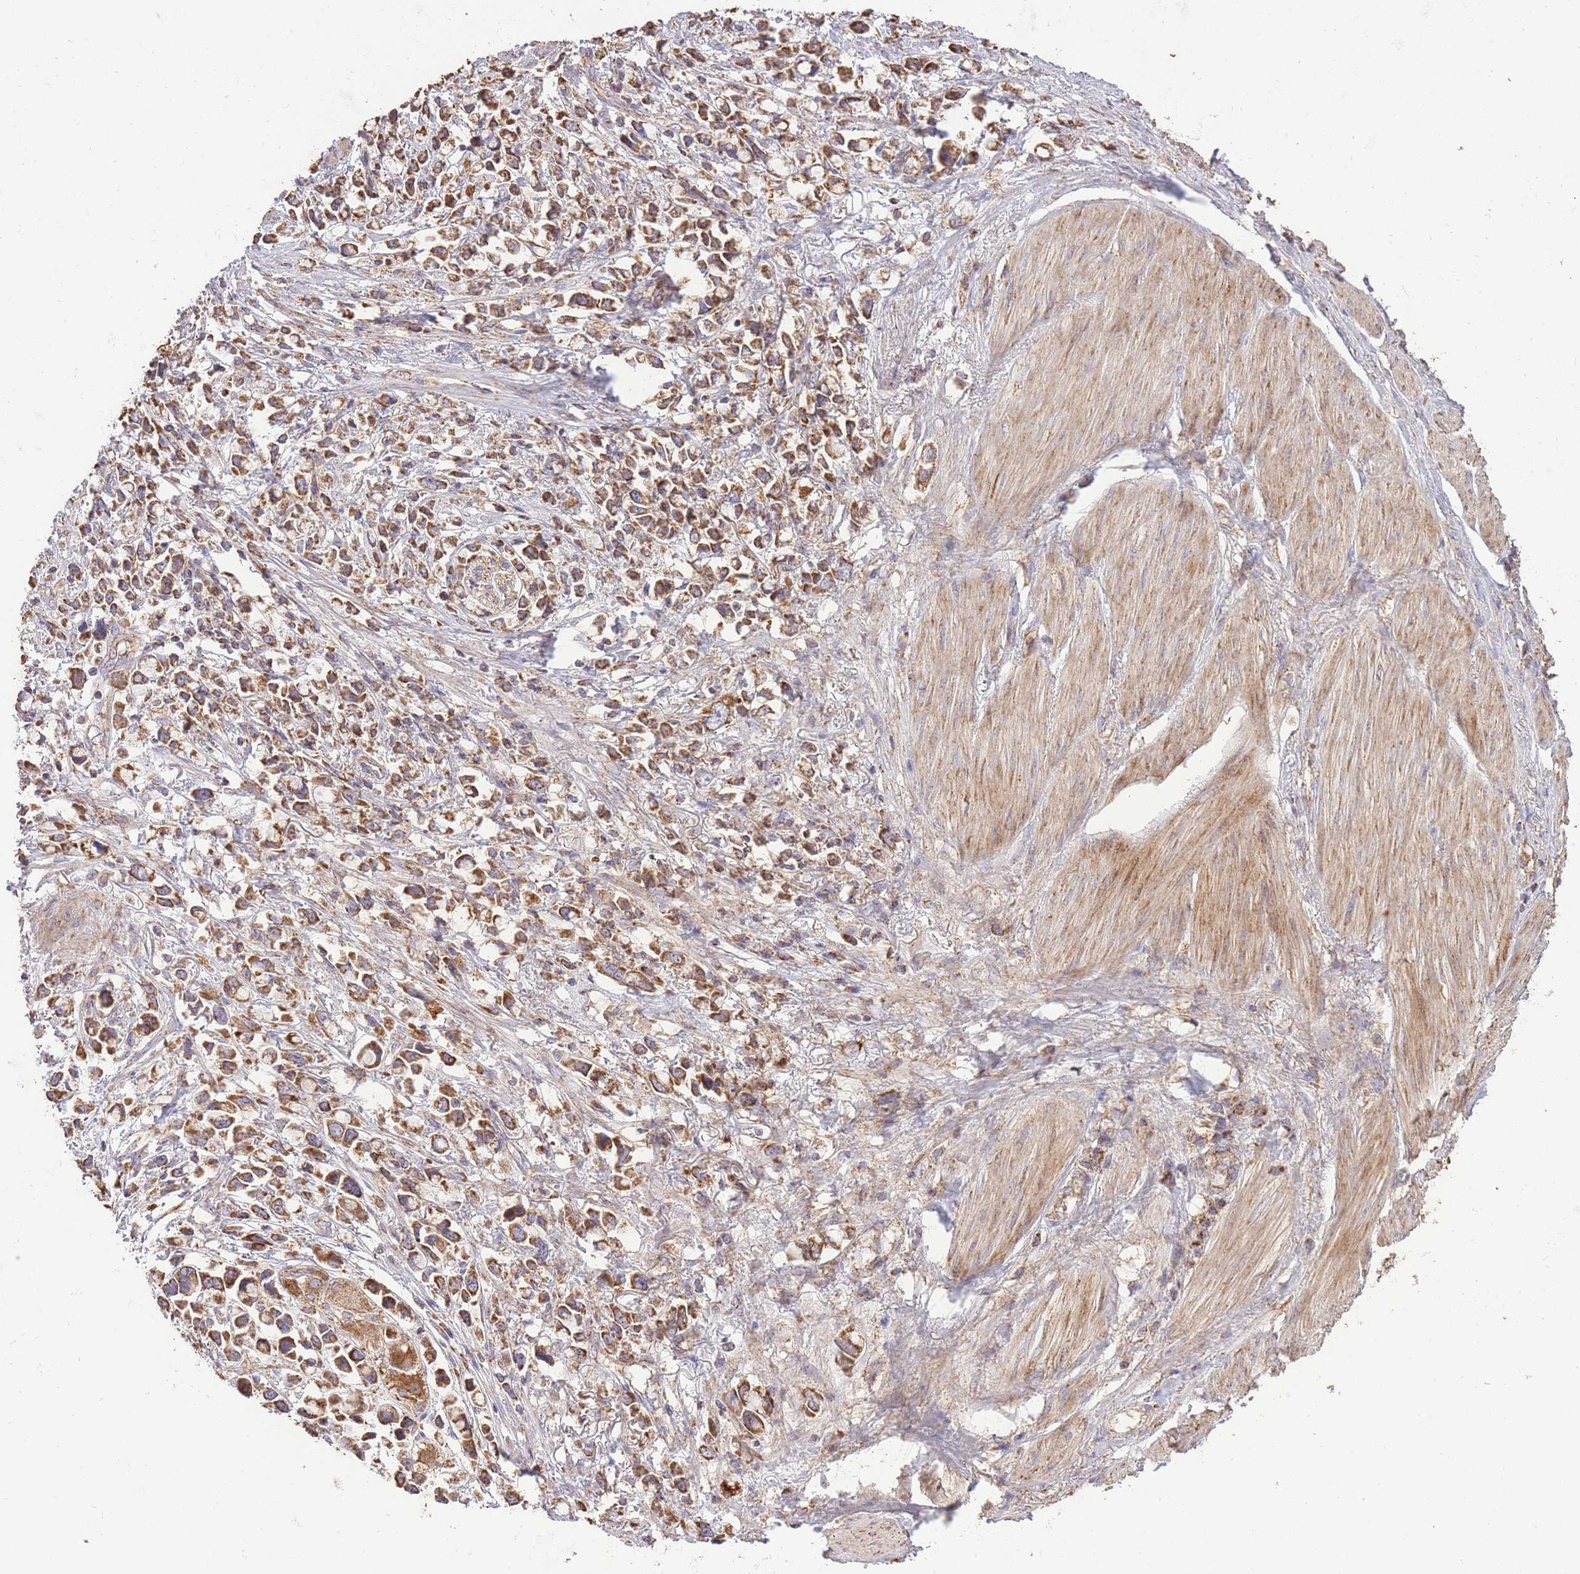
{"staining": {"intensity": "strong", "quantity": ">75%", "location": "cytoplasmic/membranous"}, "tissue": "stomach cancer", "cell_type": "Tumor cells", "image_type": "cancer", "snomed": [{"axis": "morphology", "description": "Adenocarcinoma, NOS"}, {"axis": "topography", "description": "Stomach"}], "caption": "Tumor cells display strong cytoplasmic/membranous expression in approximately >75% of cells in stomach cancer.", "gene": "PREP", "patient": {"sex": "female", "age": 81}}